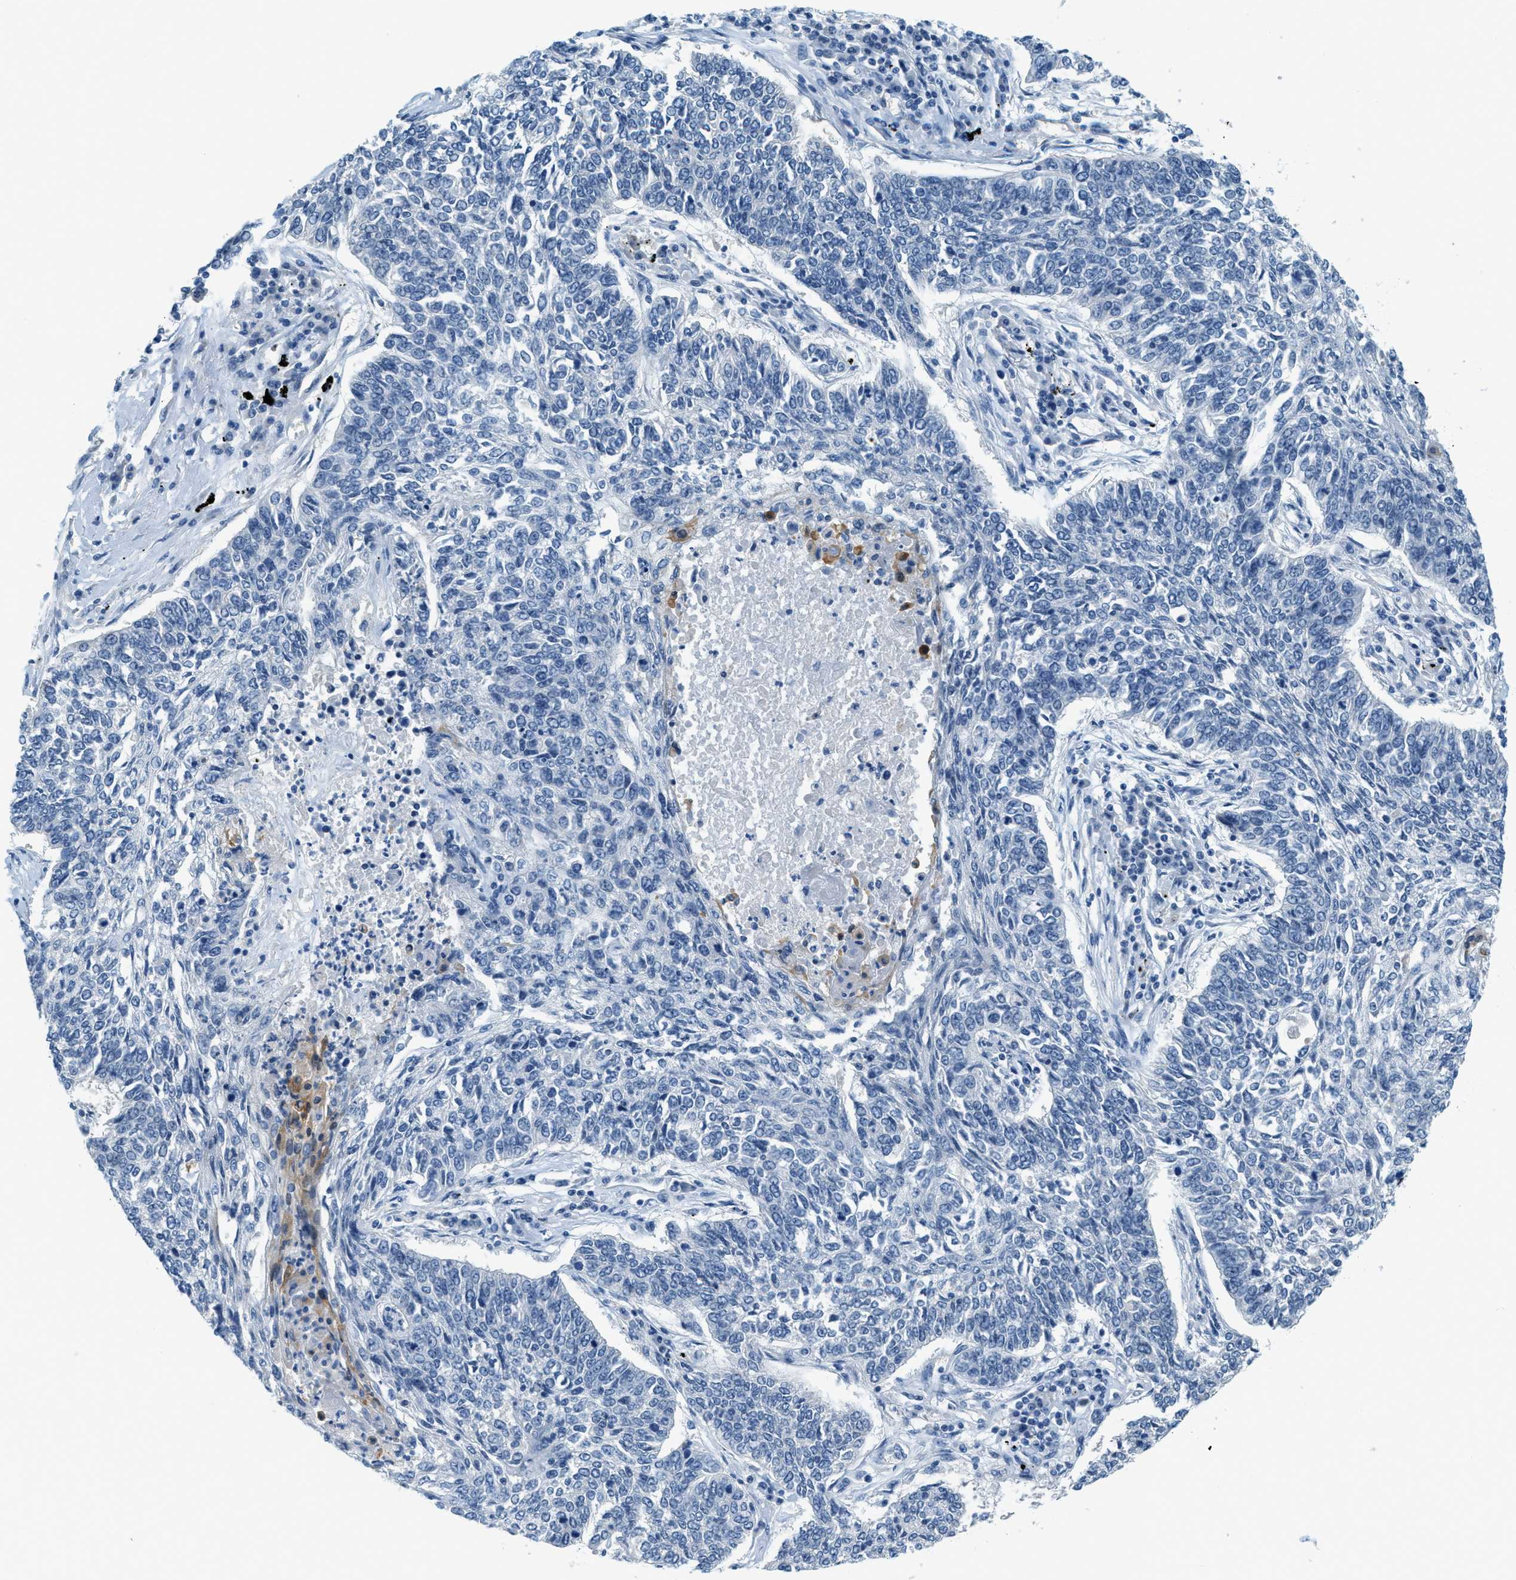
{"staining": {"intensity": "negative", "quantity": "none", "location": "none"}, "tissue": "lung cancer", "cell_type": "Tumor cells", "image_type": "cancer", "snomed": [{"axis": "morphology", "description": "Normal tissue, NOS"}, {"axis": "morphology", "description": "Squamous cell carcinoma, NOS"}, {"axis": "topography", "description": "Cartilage tissue"}, {"axis": "topography", "description": "Bronchus"}, {"axis": "topography", "description": "Lung"}], "caption": "An immunohistochemistry histopathology image of lung cancer (squamous cell carcinoma) is shown. There is no staining in tumor cells of lung cancer (squamous cell carcinoma). Brightfield microscopy of immunohistochemistry (IHC) stained with DAB (brown) and hematoxylin (blue), captured at high magnification.", "gene": "CYP4X1", "patient": {"sex": "female", "age": 49}}